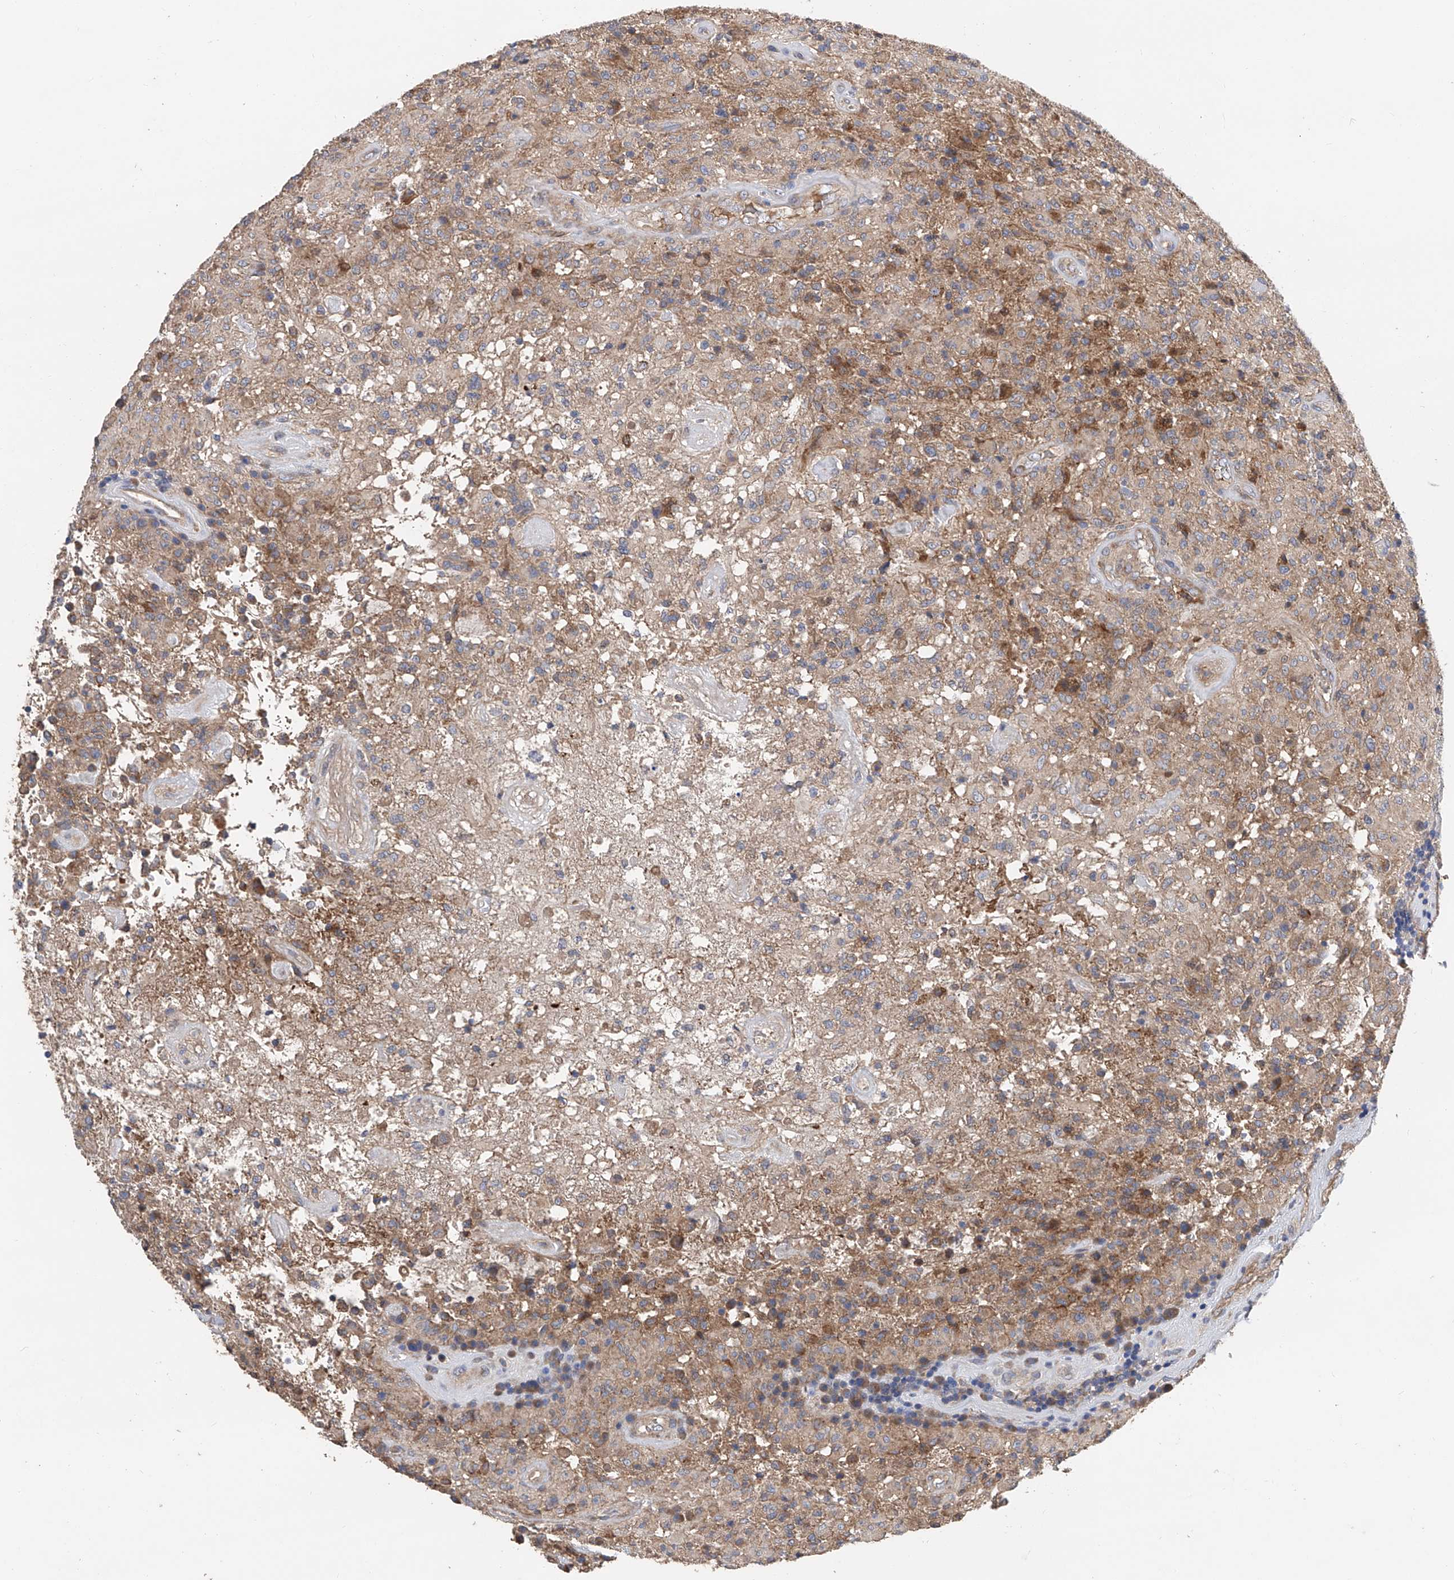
{"staining": {"intensity": "weak", "quantity": "<25%", "location": "cytoplasmic/membranous"}, "tissue": "glioma", "cell_type": "Tumor cells", "image_type": "cancer", "snomed": [{"axis": "morphology", "description": "Glioma, malignant, High grade"}, {"axis": "topography", "description": "Brain"}], "caption": "This is an immunohistochemistry image of glioma. There is no positivity in tumor cells.", "gene": "PTK2", "patient": {"sex": "female", "age": 57}}